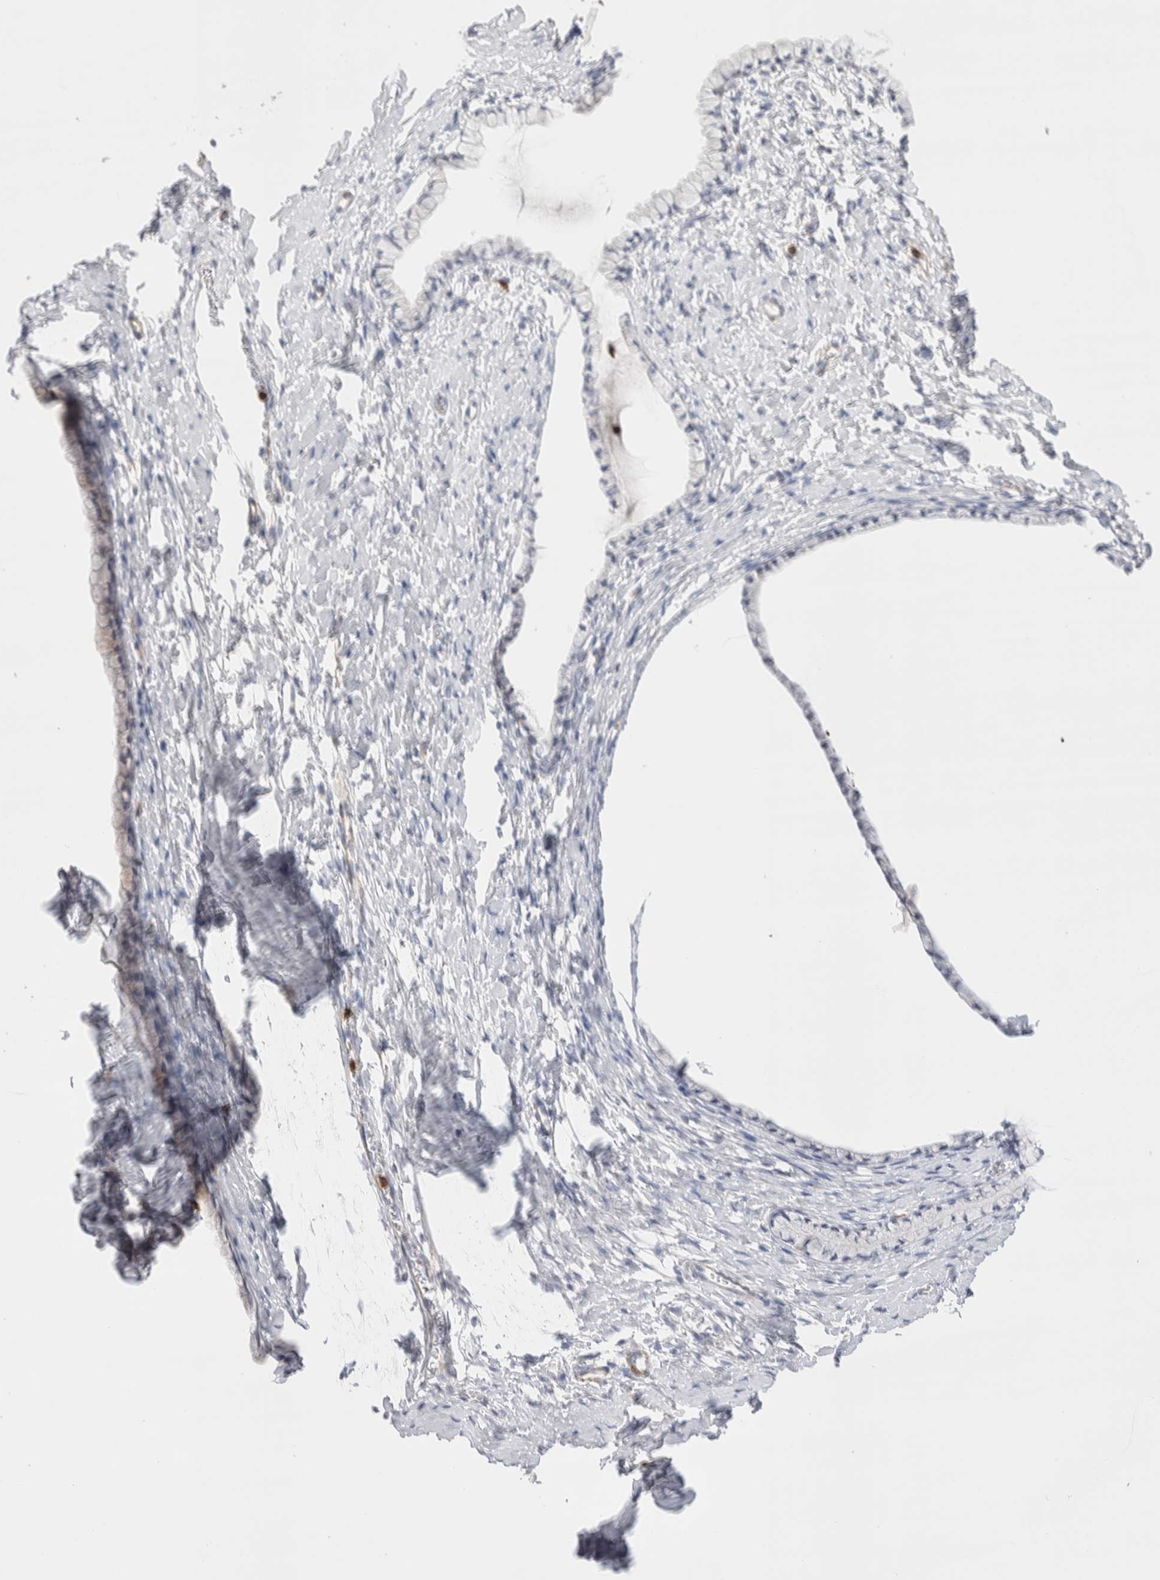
{"staining": {"intensity": "negative", "quantity": "none", "location": "none"}, "tissue": "cervix", "cell_type": "Glandular cells", "image_type": "normal", "snomed": [{"axis": "morphology", "description": "Normal tissue, NOS"}, {"axis": "topography", "description": "Cervix"}], "caption": "DAB (3,3'-diaminobenzidine) immunohistochemical staining of normal human cervix exhibits no significant expression in glandular cells. Nuclei are stained in blue.", "gene": "SEPTIN4", "patient": {"sex": "female", "age": 72}}